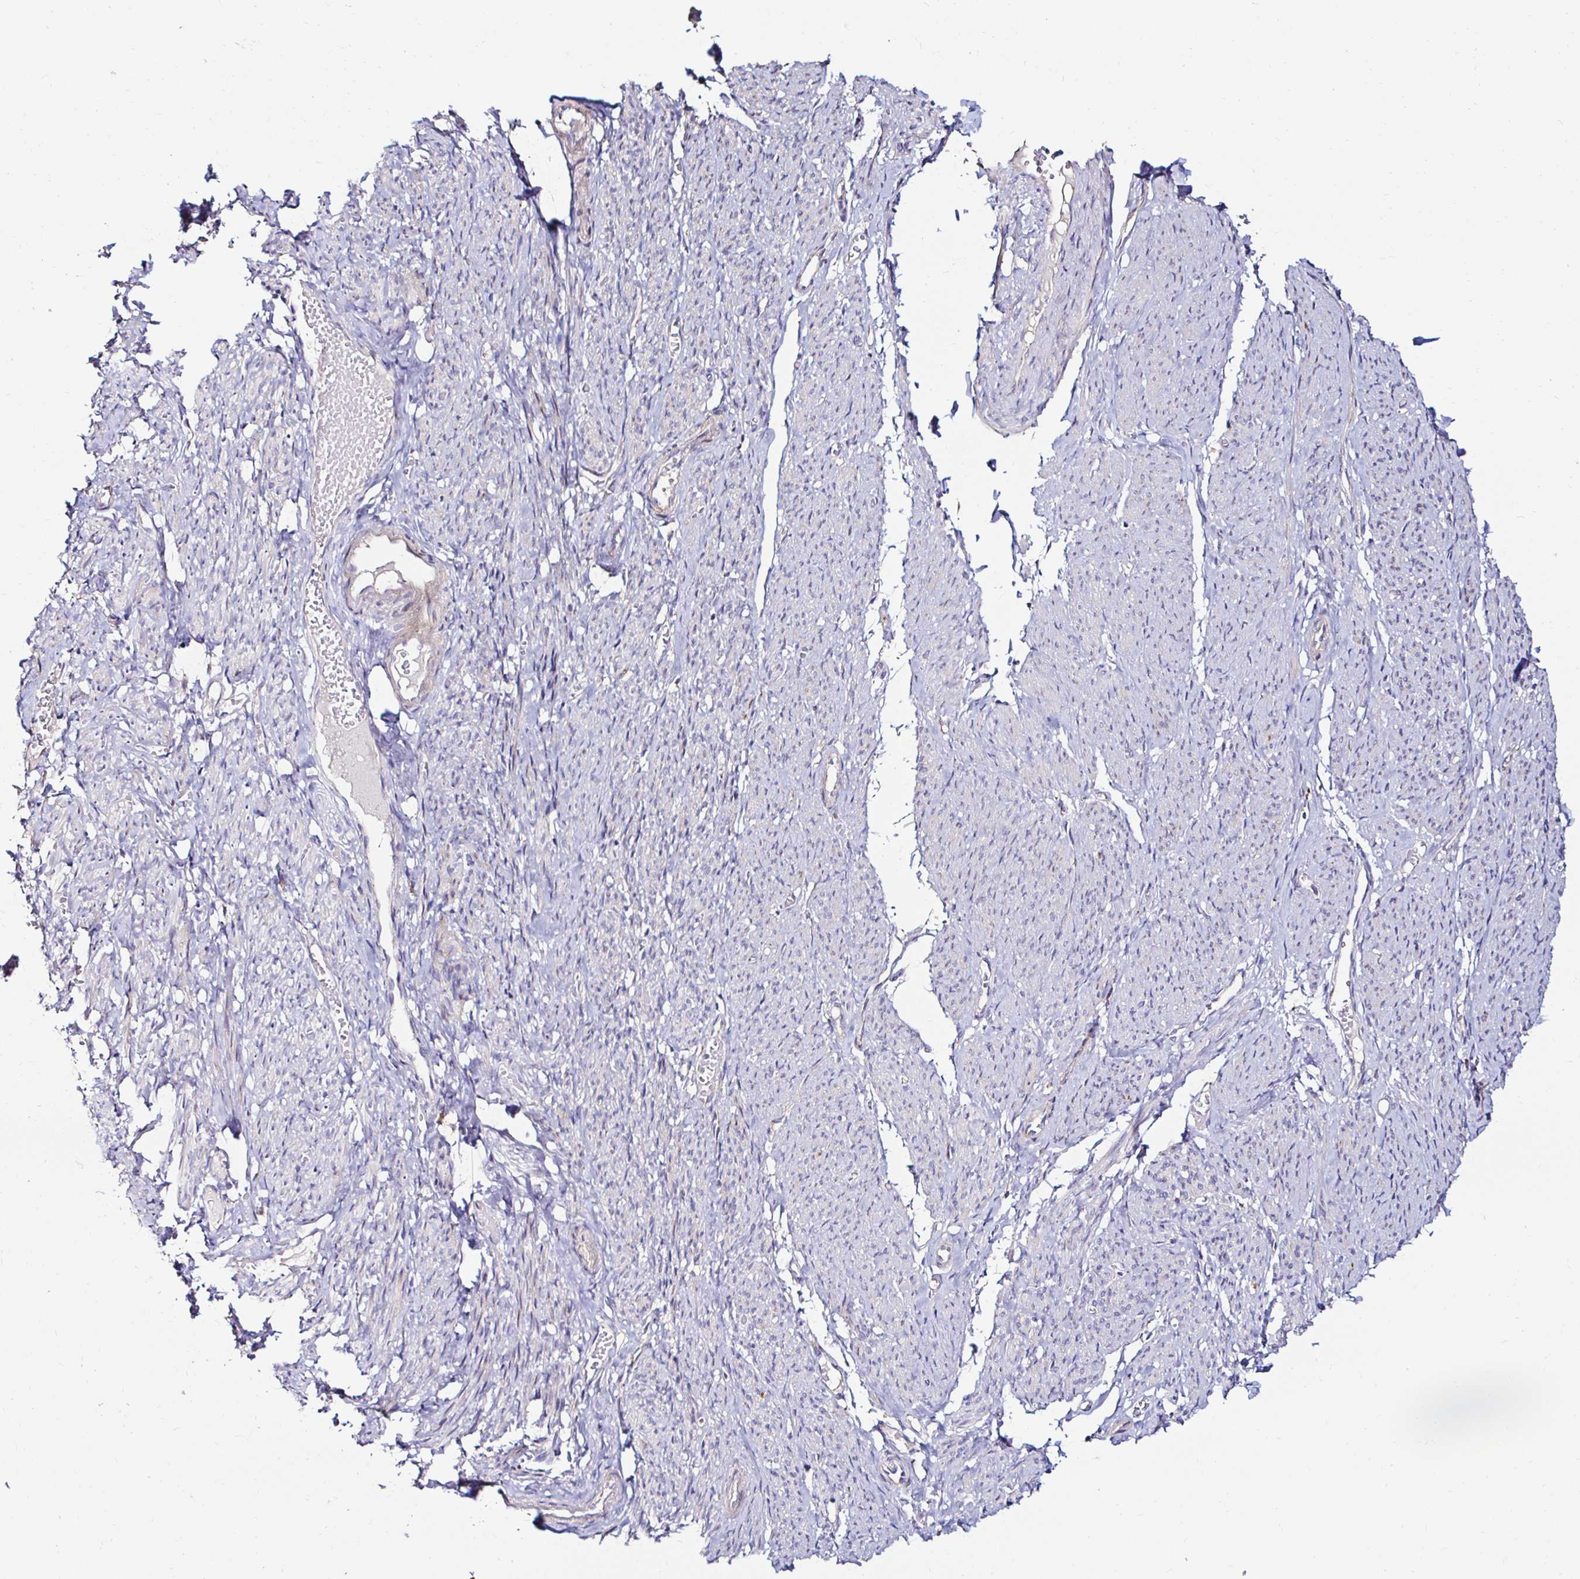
{"staining": {"intensity": "weak", "quantity": "25%-75%", "location": "cytoplasmic/membranous"}, "tissue": "smooth muscle", "cell_type": "Smooth muscle cells", "image_type": "normal", "snomed": [{"axis": "morphology", "description": "Normal tissue, NOS"}, {"axis": "topography", "description": "Smooth muscle"}], "caption": "Immunohistochemistry (IHC) staining of normal smooth muscle, which demonstrates low levels of weak cytoplasmic/membranous expression in about 25%-75% of smooth muscle cells indicating weak cytoplasmic/membranous protein positivity. The staining was performed using DAB (3,3'-diaminobenzidine) (brown) for protein detection and nuclei were counterstained in hematoxylin (blue).", "gene": "GALNS", "patient": {"sex": "female", "age": 65}}